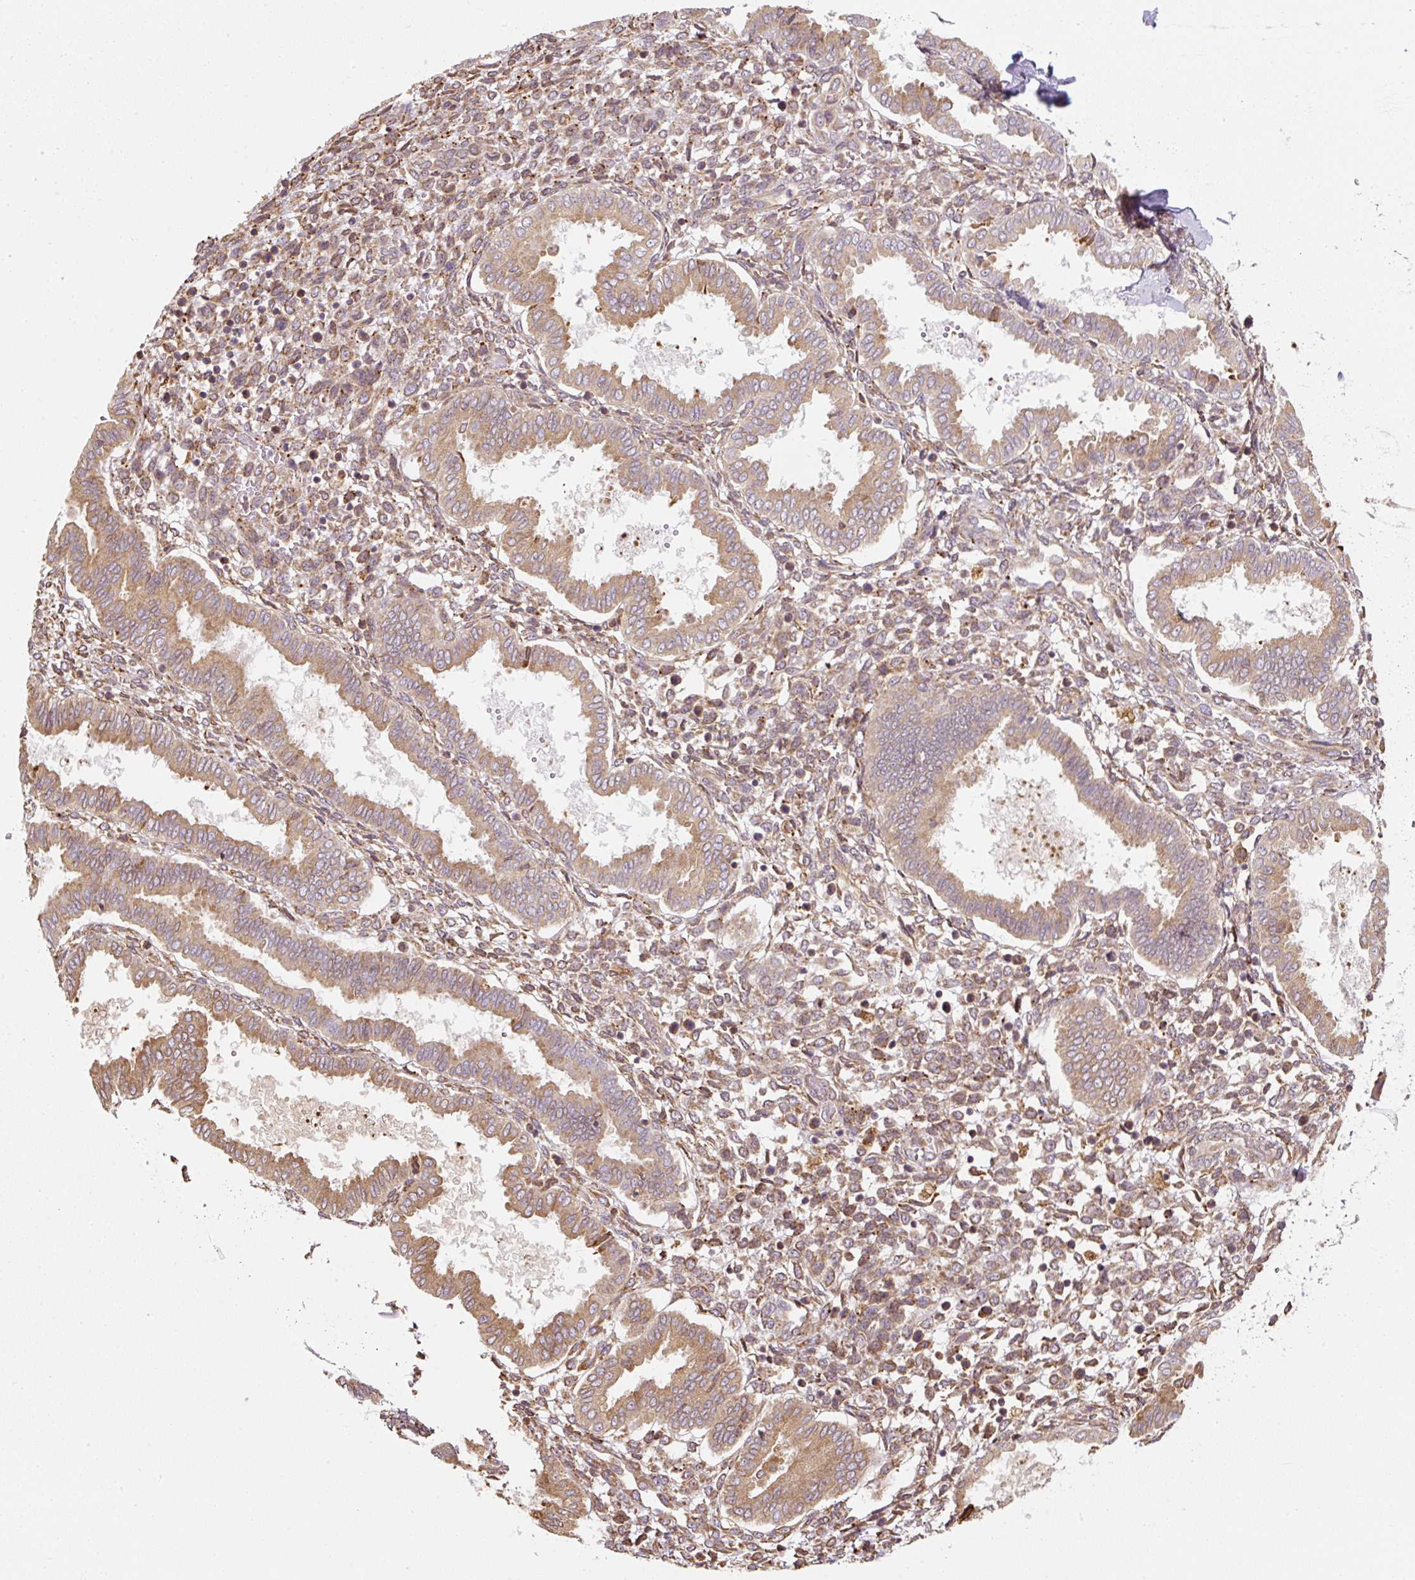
{"staining": {"intensity": "moderate", "quantity": "25%-75%", "location": "cytoplasmic/membranous"}, "tissue": "endometrium", "cell_type": "Cells in endometrial stroma", "image_type": "normal", "snomed": [{"axis": "morphology", "description": "Normal tissue, NOS"}, {"axis": "topography", "description": "Endometrium"}], "caption": "This is a micrograph of IHC staining of normal endometrium, which shows moderate positivity in the cytoplasmic/membranous of cells in endometrial stroma.", "gene": "PRKCSH", "patient": {"sex": "female", "age": 24}}